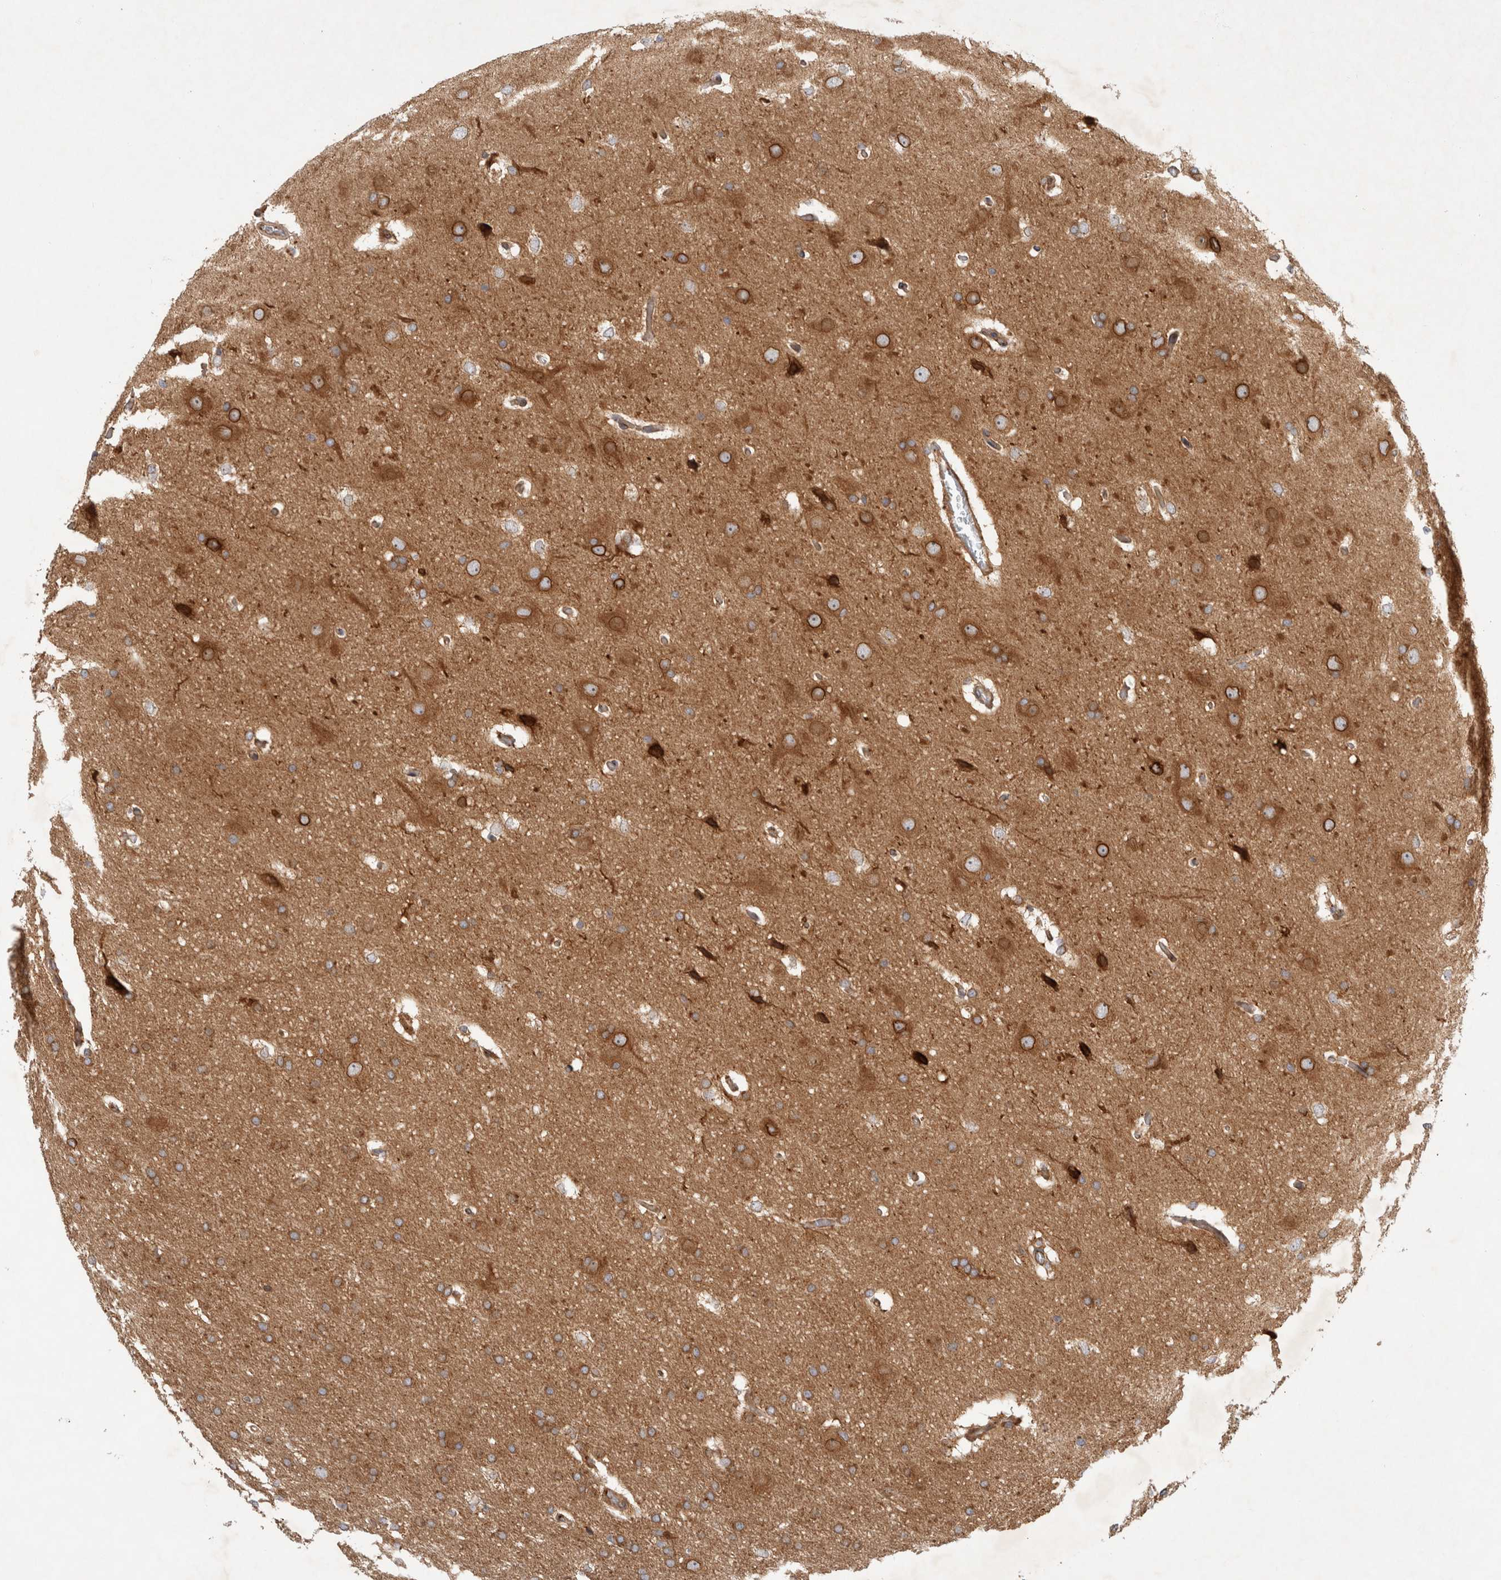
{"staining": {"intensity": "moderate", "quantity": ">75%", "location": "cytoplasmic/membranous"}, "tissue": "glioma", "cell_type": "Tumor cells", "image_type": "cancer", "snomed": [{"axis": "morphology", "description": "Glioma, malignant, Low grade"}, {"axis": "topography", "description": "Brain"}], "caption": "This micrograph shows malignant glioma (low-grade) stained with immunohistochemistry to label a protein in brown. The cytoplasmic/membranous of tumor cells show moderate positivity for the protein. Nuclei are counter-stained blue.", "gene": "GPR150", "patient": {"sex": "female", "age": 37}}